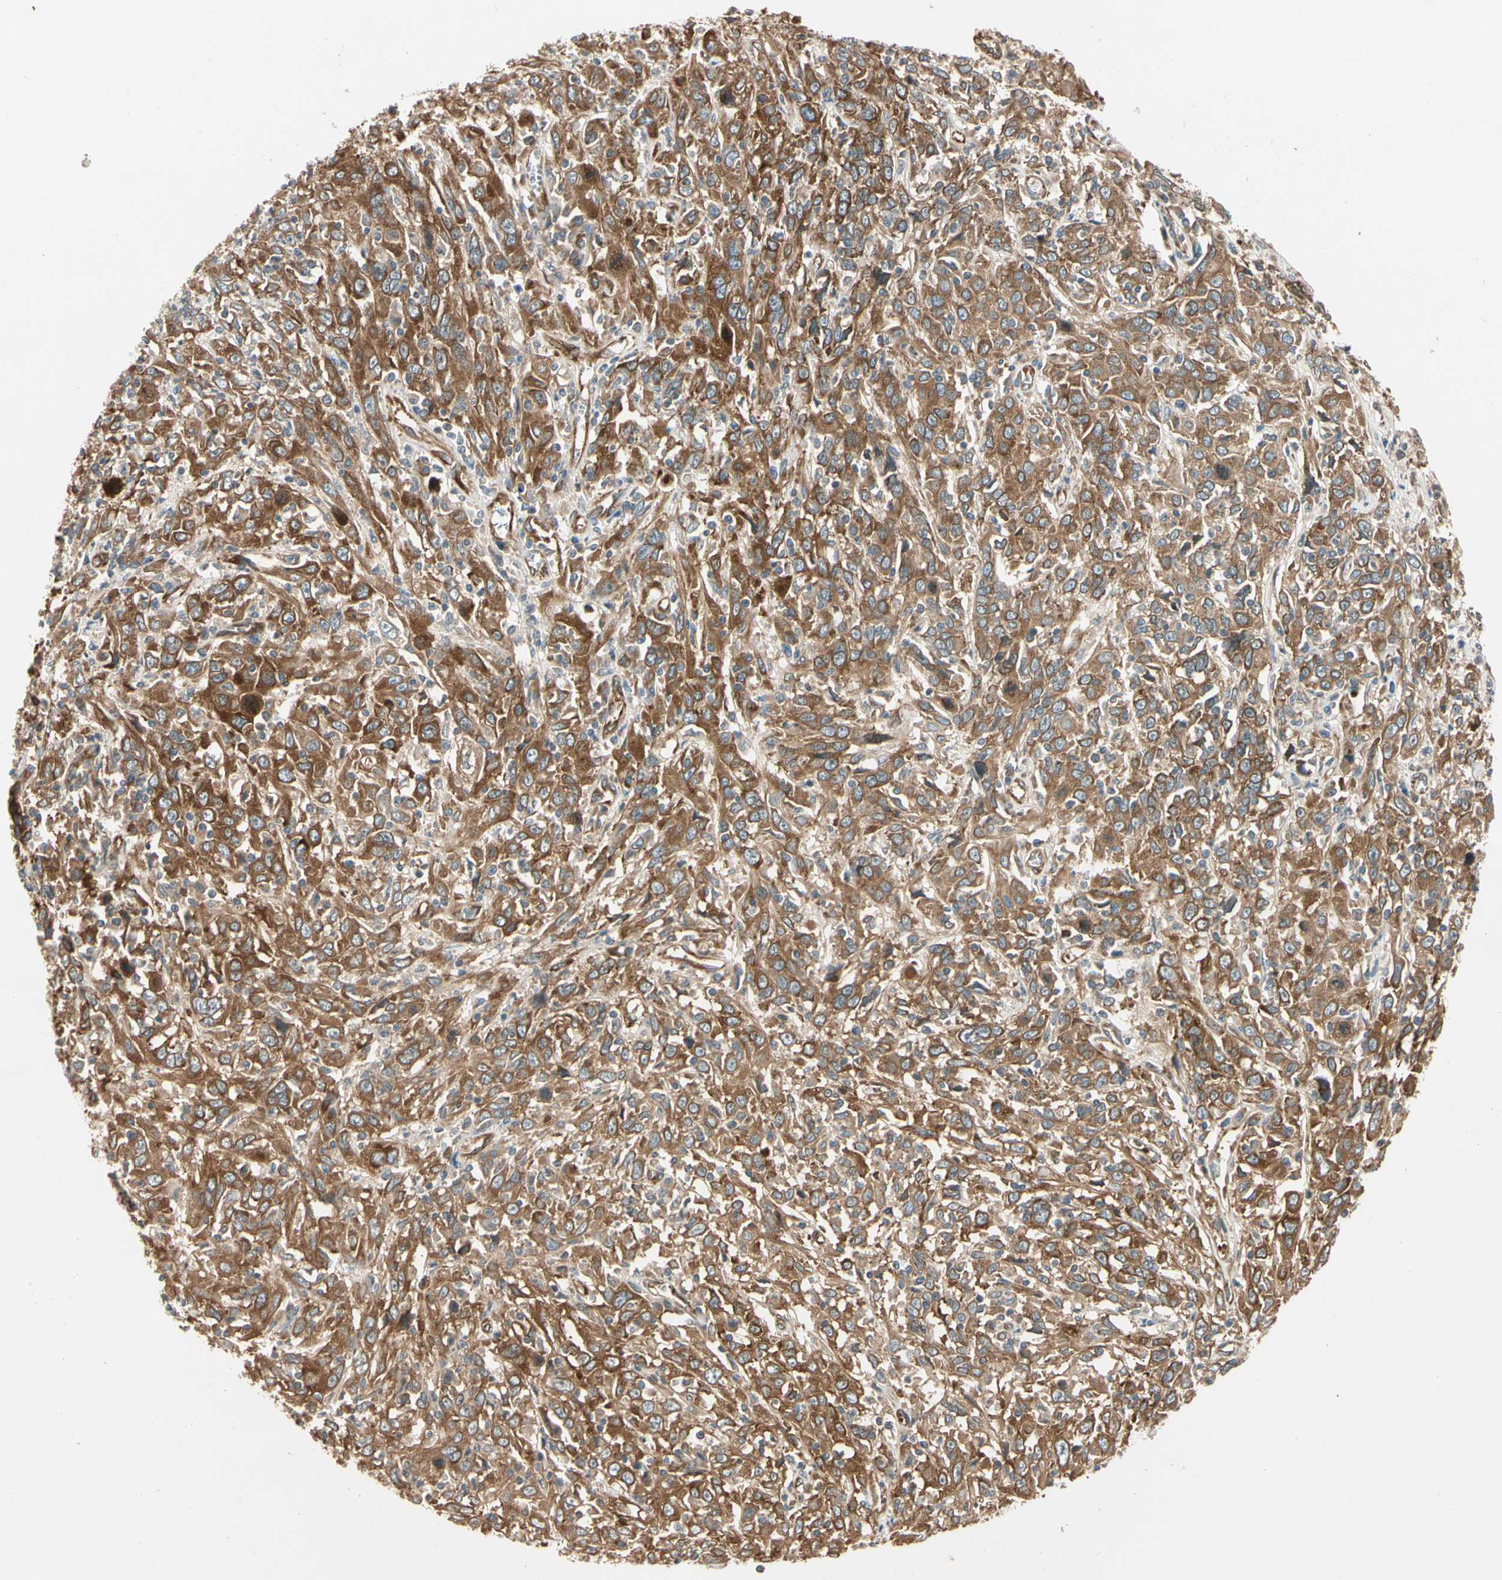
{"staining": {"intensity": "strong", "quantity": ">75%", "location": "cytoplasmic/membranous"}, "tissue": "cervical cancer", "cell_type": "Tumor cells", "image_type": "cancer", "snomed": [{"axis": "morphology", "description": "Squamous cell carcinoma, NOS"}, {"axis": "topography", "description": "Cervix"}], "caption": "Protein expression by immunohistochemistry (IHC) displays strong cytoplasmic/membranous expression in about >75% of tumor cells in cervical cancer.", "gene": "ROCK2", "patient": {"sex": "female", "age": 46}}